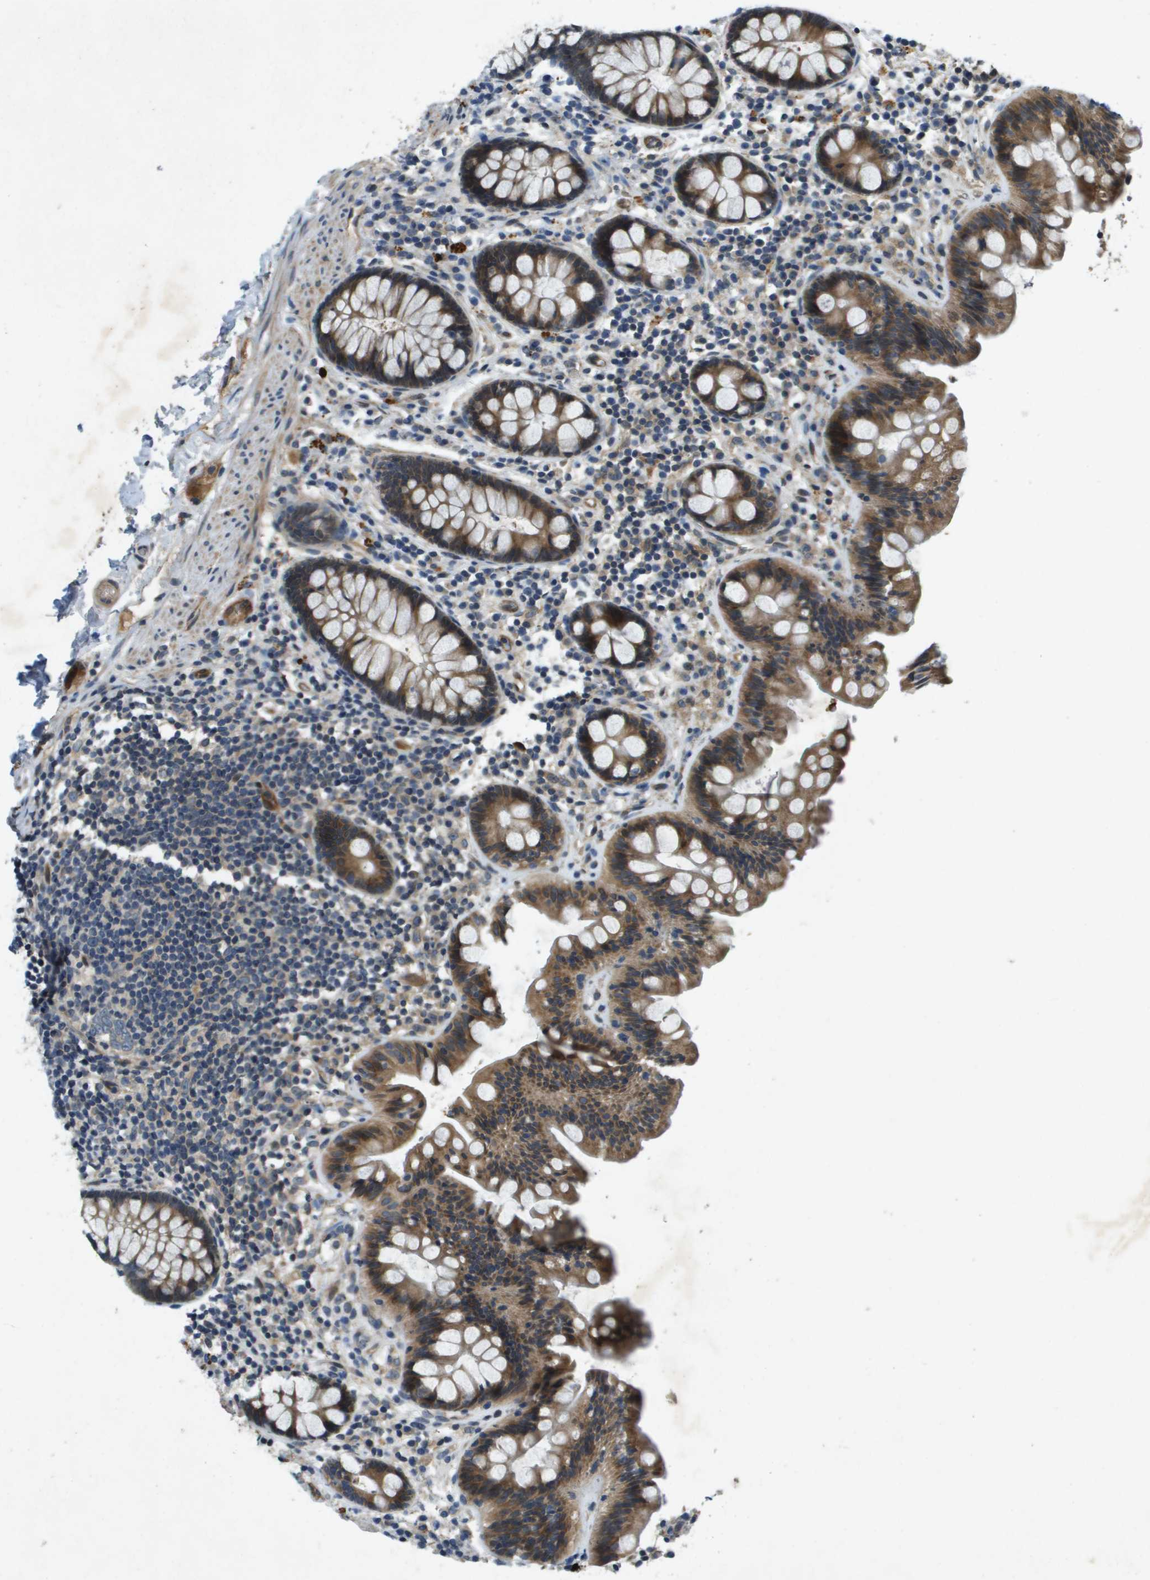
{"staining": {"intensity": "weak", "quantity": ">75%", "location": "cytoplasmic/membranous"}, "tissue": "colon", "cell_type": "Endothelial cells", "image_type": "normal", "snomed": [{"axis": "morphology", "description": "Normal tissue, NOS"}, {"axis": "topography", "description": "Colon"}], "caption": "Immunohistochemical staining of benign human colon demonstrates weak cytoplasmic/membranous protein staining in about >75% of endothelial cells. Using DAB (3,3'-diaminobenzidine) (brown) and hematoxylin (blue) stains, captured at high magnification using brightfield microscopy.", "gene": "PGAP3", "patient": {"sex": "female", "age": 80}}